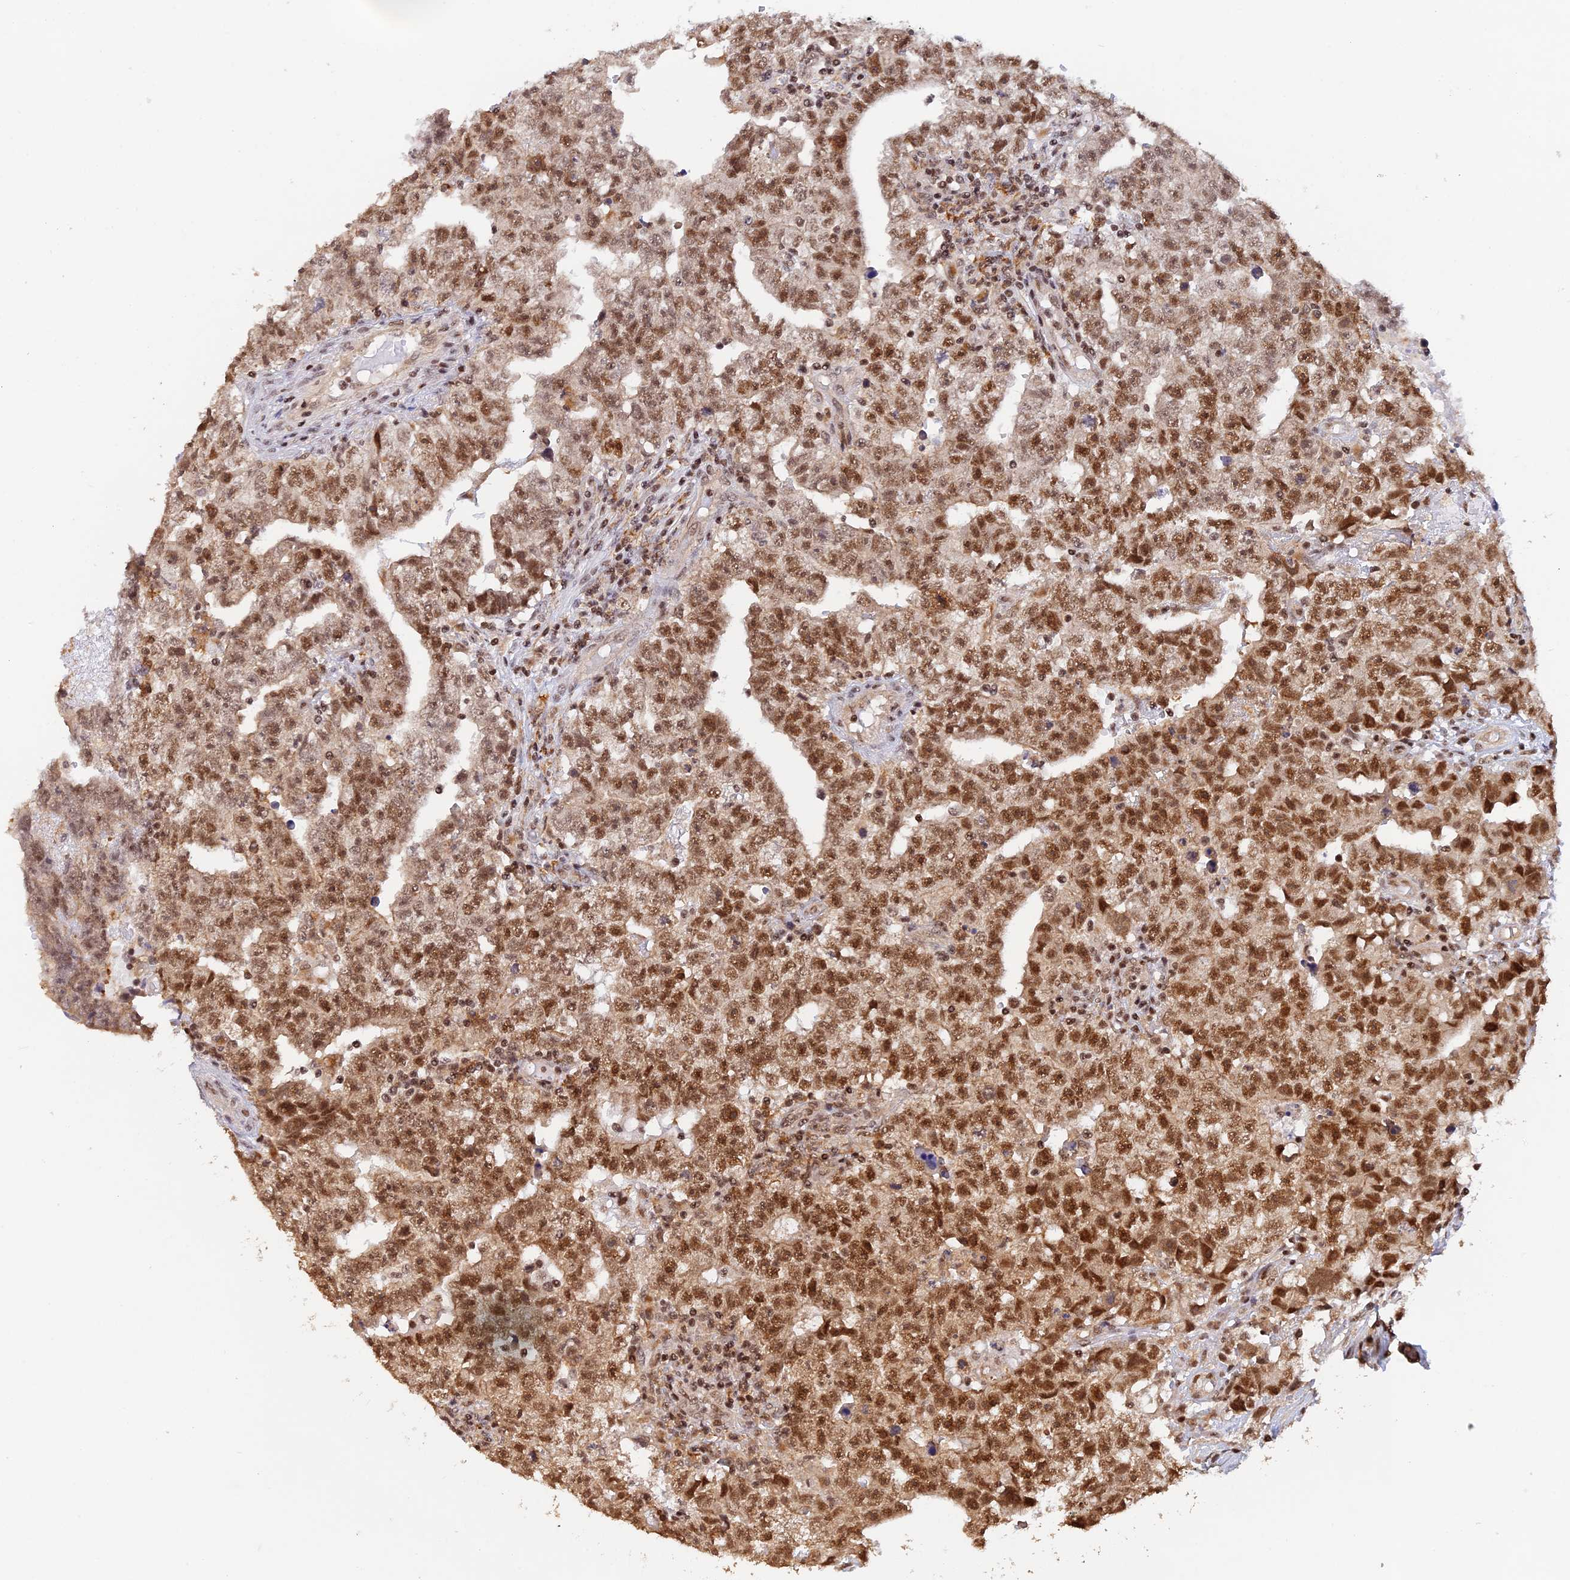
{"staining": {"intensity": "moderate", "quantity": ">75%", "location": "cytoplasmic/membranous,nuclear"}, "tissue": "testis cancer", "cell_type": "Tumor cells", "image_type": "cancer", "snomed": [{"axis": "morphology", "description": "Carcinoma, Embryonal, NOS"}, {"axis": "topography", "description": "Testis"}], "caption": "The photomicrograph shows immunohistochemical staining of embryonal carcinoma (testis). There is moderate cytoplasmic/membranous and nuclear staining is identified in approximately >75% of tumor cells.", "gene": "THAP11", "patient": {"sex": "male", "age": 25}}